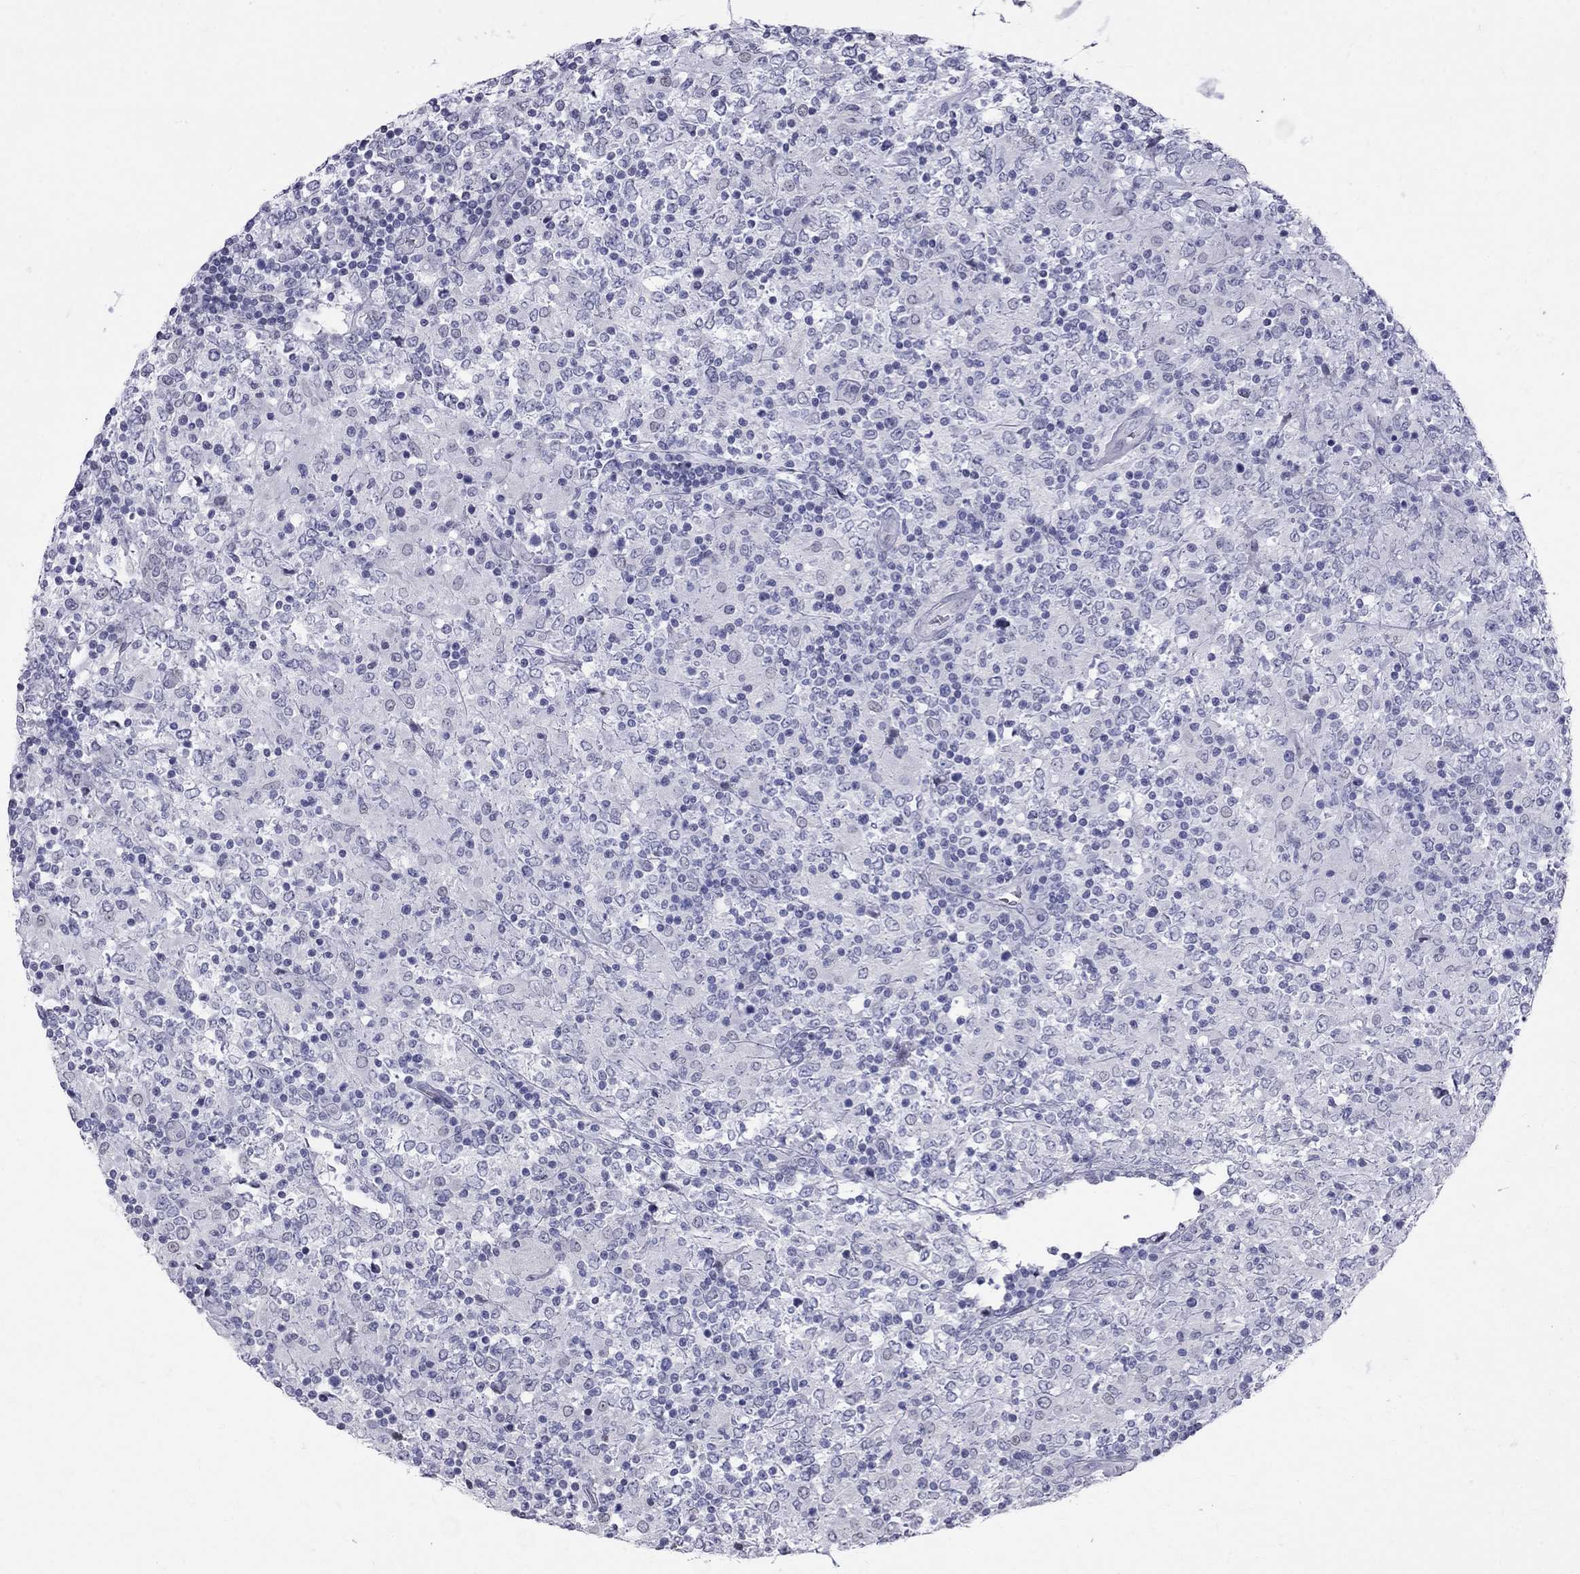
{"staining": {"intensity": "negative", "quantity": "none", "location": "none"}, "tissue": "lymphoma", "cell_type": "Tumor cells", "image_type": "cancer", "snomed": [{"axis": "morphology", "description": "Malignant lymphoma, non-Hodgkin's type, High grade"}, {"axis": "topography", "description": "Lymph node"}], "caption": "A histopathology image of human high-grade malignant lymphoma, non-Hodgkin's type is negative for staining in tumor cells. (IHC, brightfield microscopy, high magnification).", "gene": "MUC15", "patient": {"sex": "female", "age": 84}}